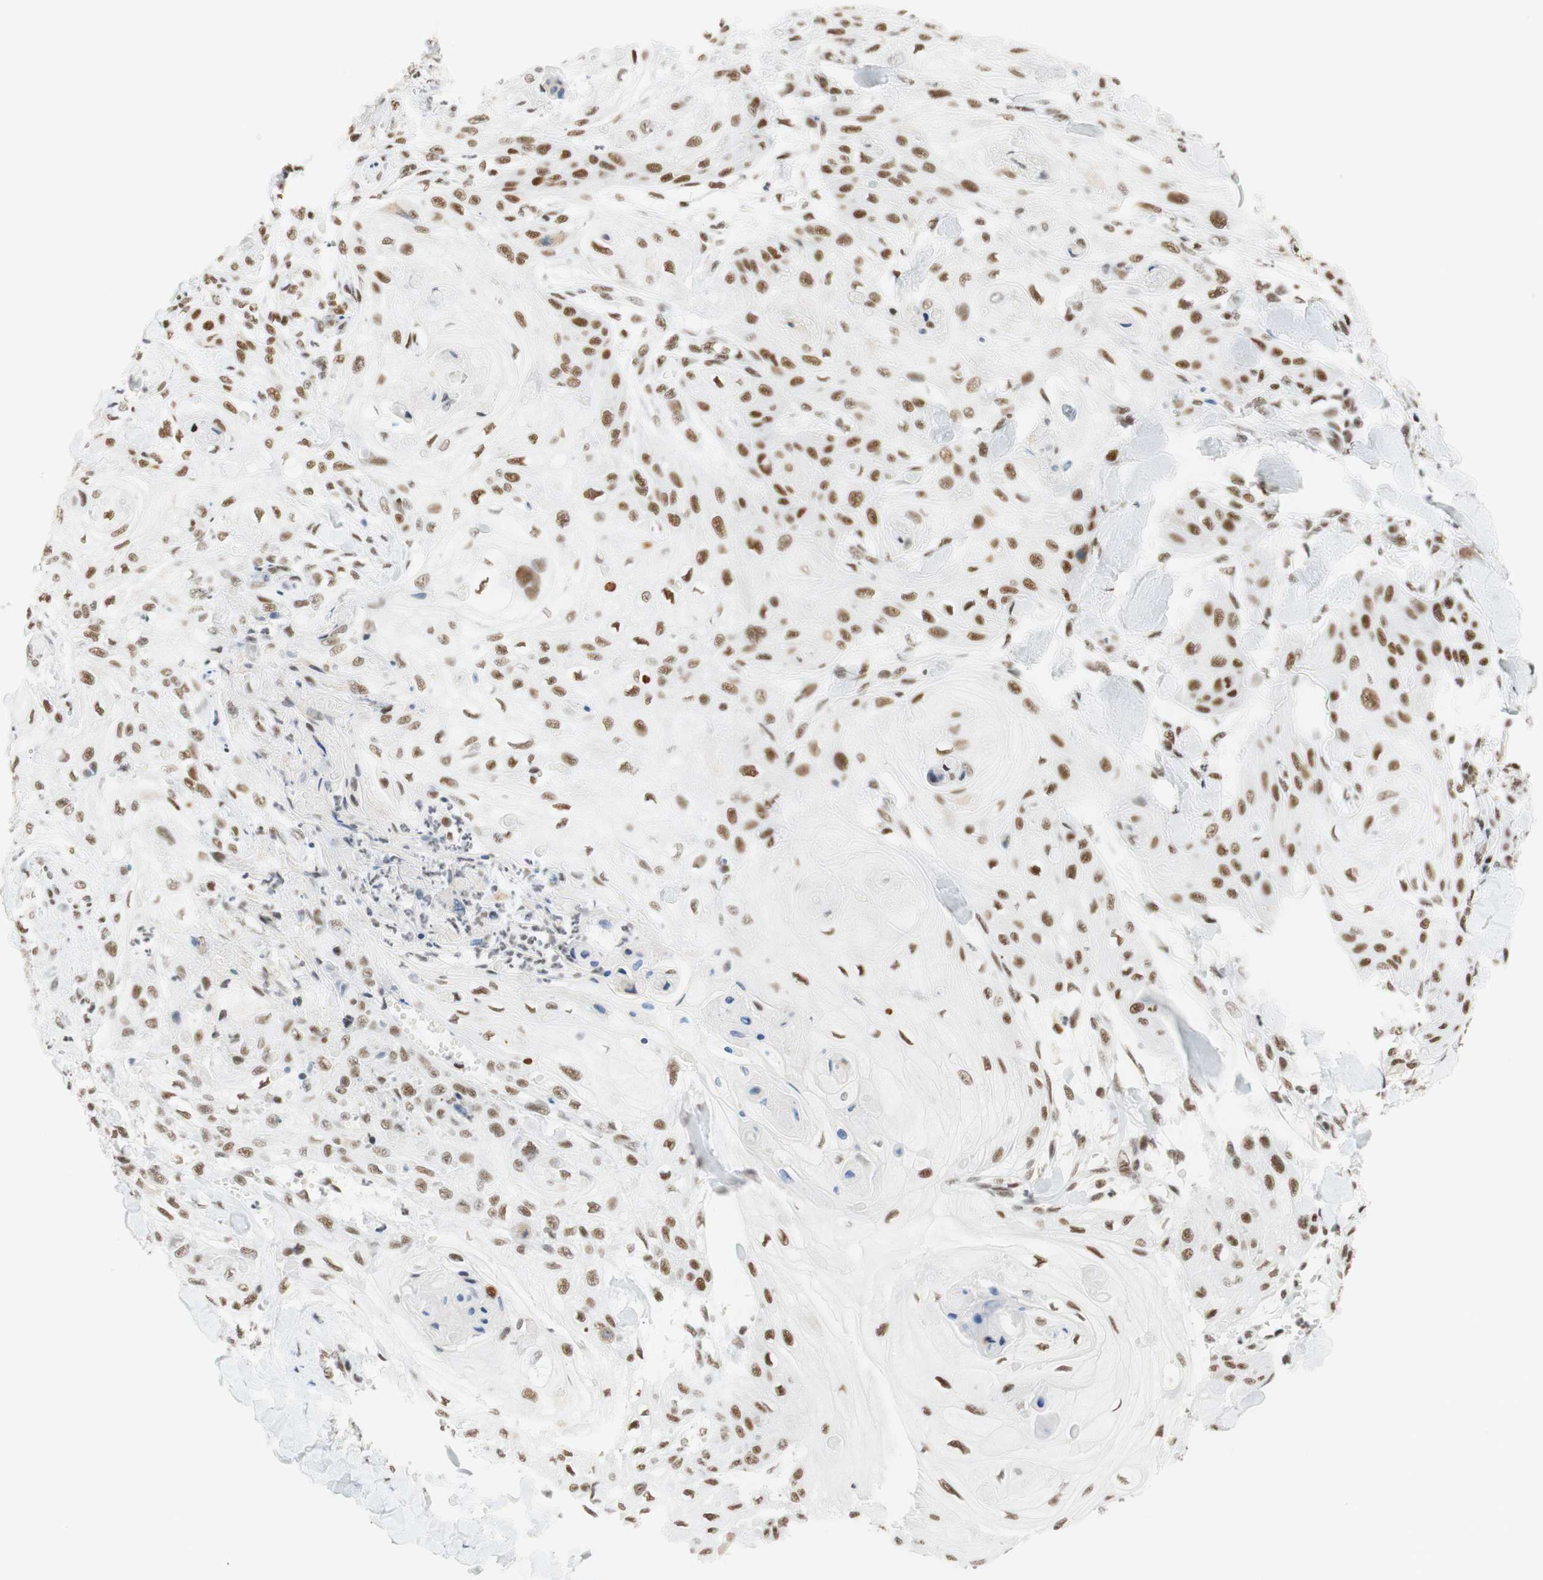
{"staining": {"intensity": "moderate", "quantity": "25%-75%", "location": "nuclear"}, "tissue": "skin cancer", "cell_type": "Tumor cells", "image_type": "cancer", "snomed": [{"axis": "morphology", "description": "Squamous cell carcinoma, NOS"}, {"axis": "topography", "description": "Skin"}], "caption": "This image reveals immunohistochemistry staining of skin cancer (squamous cell carcinoma), with medium moderate nuclear staining in approximately 25%-75% of tumor cells.", "gene": "RNF20", "patient": {"sex": "male", "age": 74}}